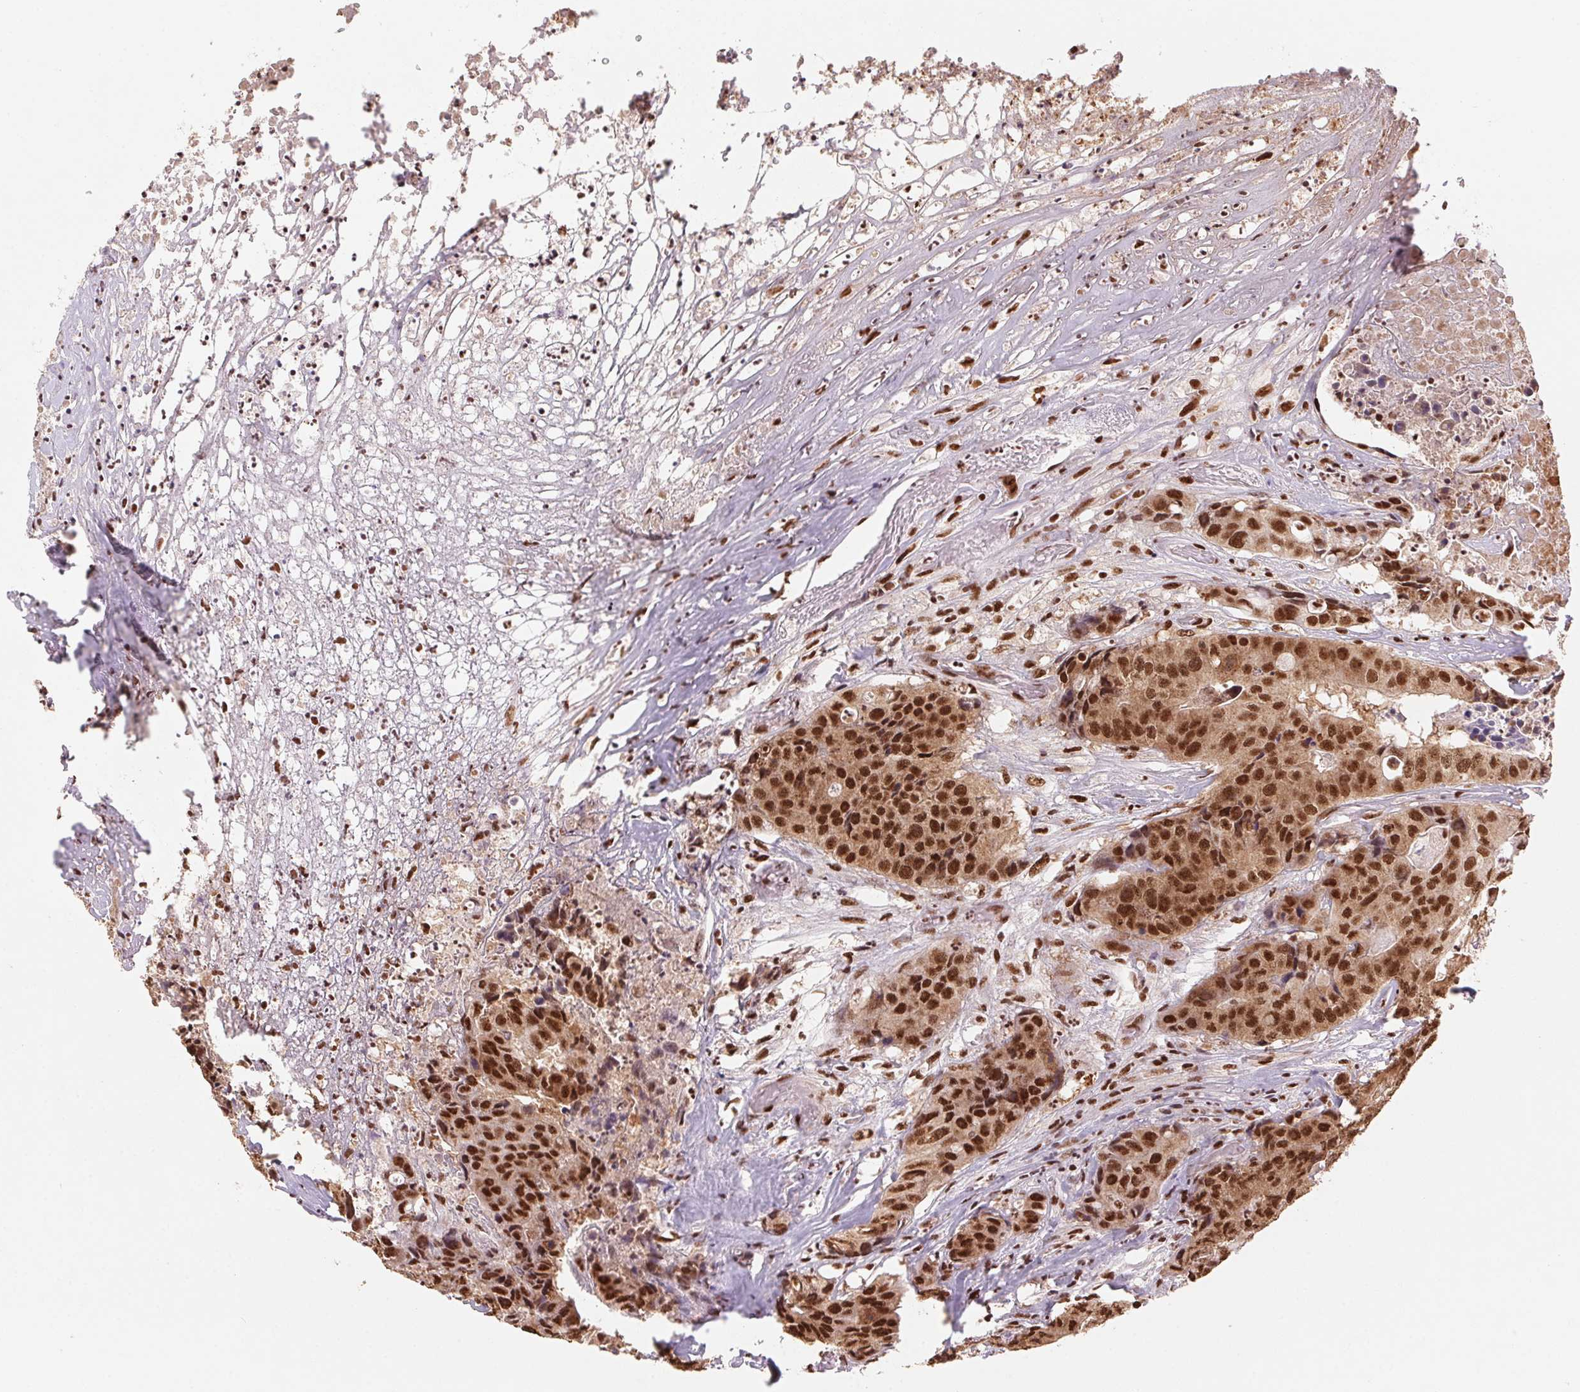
{"staining": {"intensity": "strong", "quantity": ">75%", "location": "nuclear"}, "tissue": "colorectal cancer", "cell_type": "Tumor cells", "image_type": "cancer", "snomed": [{"axis": "morphology", "description": "Adenocarcinoma, NOS"}, {"axis": "topography", "description": "Rectum"}], "caption": "Protein expression analysis of colorectal cancer demonstrates strong nuclear positivity in about >75% of tumor cells.", "gene": "SNRPG", "patient": {"sex": "female", "age": 62}}